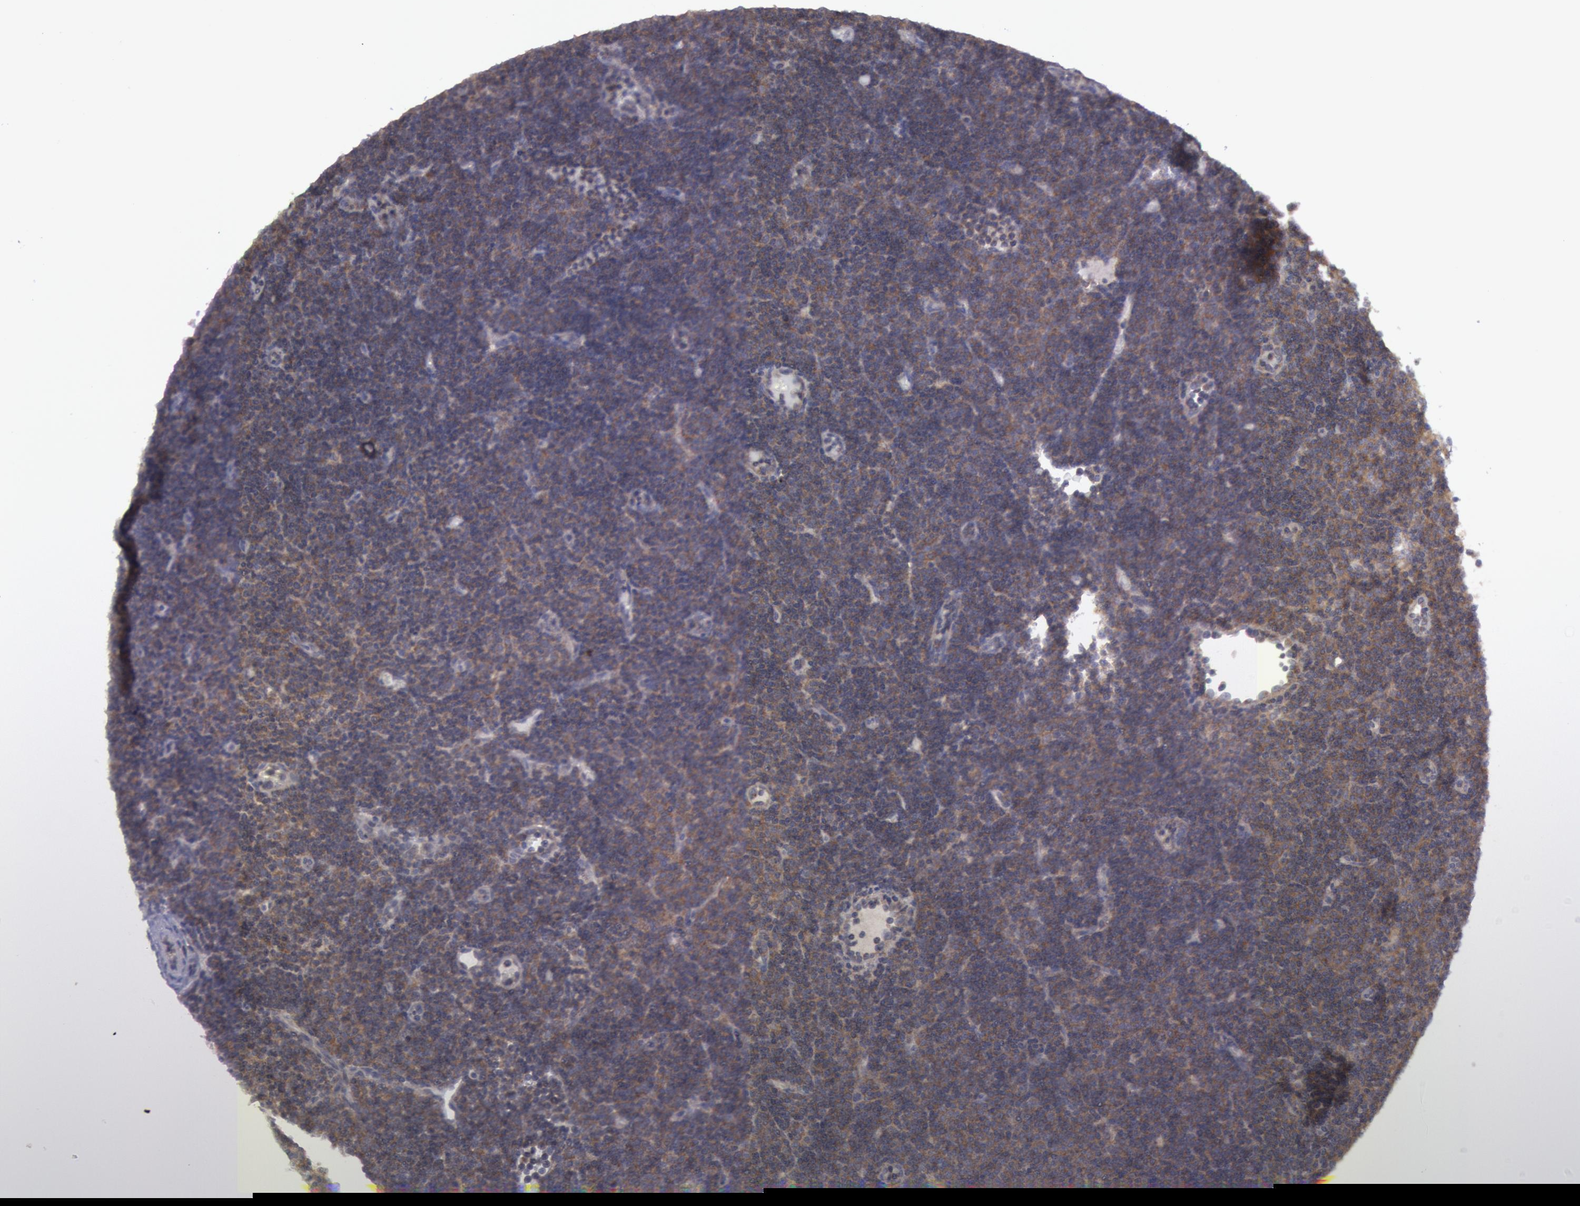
{"staining": {"intensity": "moderate", "quantity": ">75%", "location": "cytoplasmic/membranous"}, "tissue": "lymphoma", "cell_type": "Tumor cells", "image_type": "cancer", "snomed": [{"axis": "morphology", "description": "Malignant lymphoma, non-Hodgkin's type, Low grade"}, {"axis": "topography", "description": "Lymph node"}], "caption": "Immunohistochemistry (IHC) photomicrograph of neoplastic tissue: lymphoma stained using immunohistochemistry demonstrates medium levels of moderate protein expression localized specifically in the cytoplasmic/membranous of tumor cells, appearing as a cytoplasmic/membranous brown color.", "gene": "BRAF", "patient": {"sex": "male", "age": 57}}